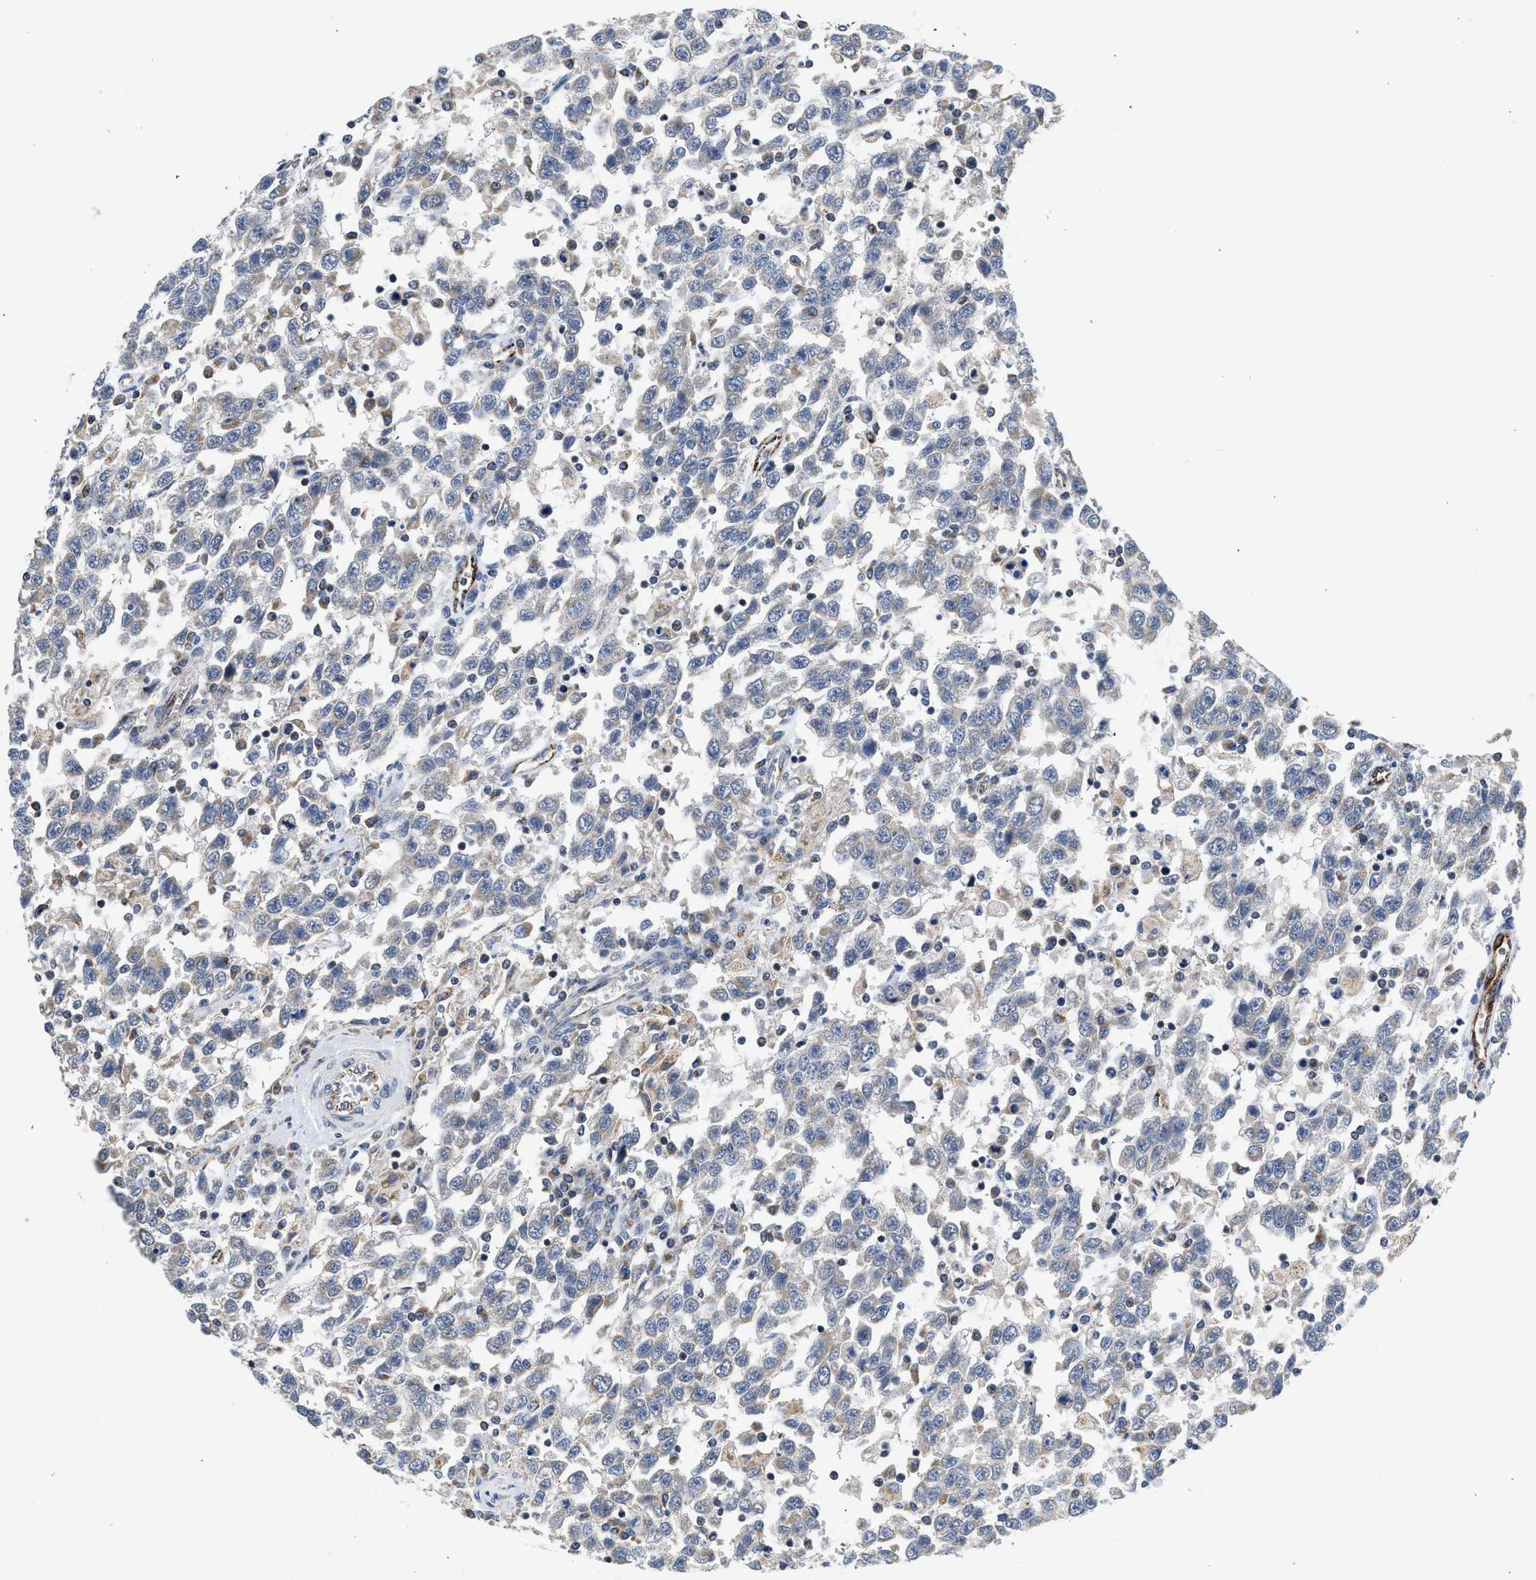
{"staining": {"intensity": "weak", "quantity": "<25%", "location": "cytoplasmic/membranous"}, "tissue": "testis cancer", "cell_type": "Tumor cells", "image_type": "cancer", "snomed": [{"axis": "morphology", "description": "Seminoma, NOS"}, {"axis": "topography", "description": "Testis"}], "caption": "Seminoma (testis) stained for a protein using immunohistochemistry (IHC) demonstrates no expression tumor cells.", "gene": "PIM1", "patient": {"sex": "male", "age": 41}}